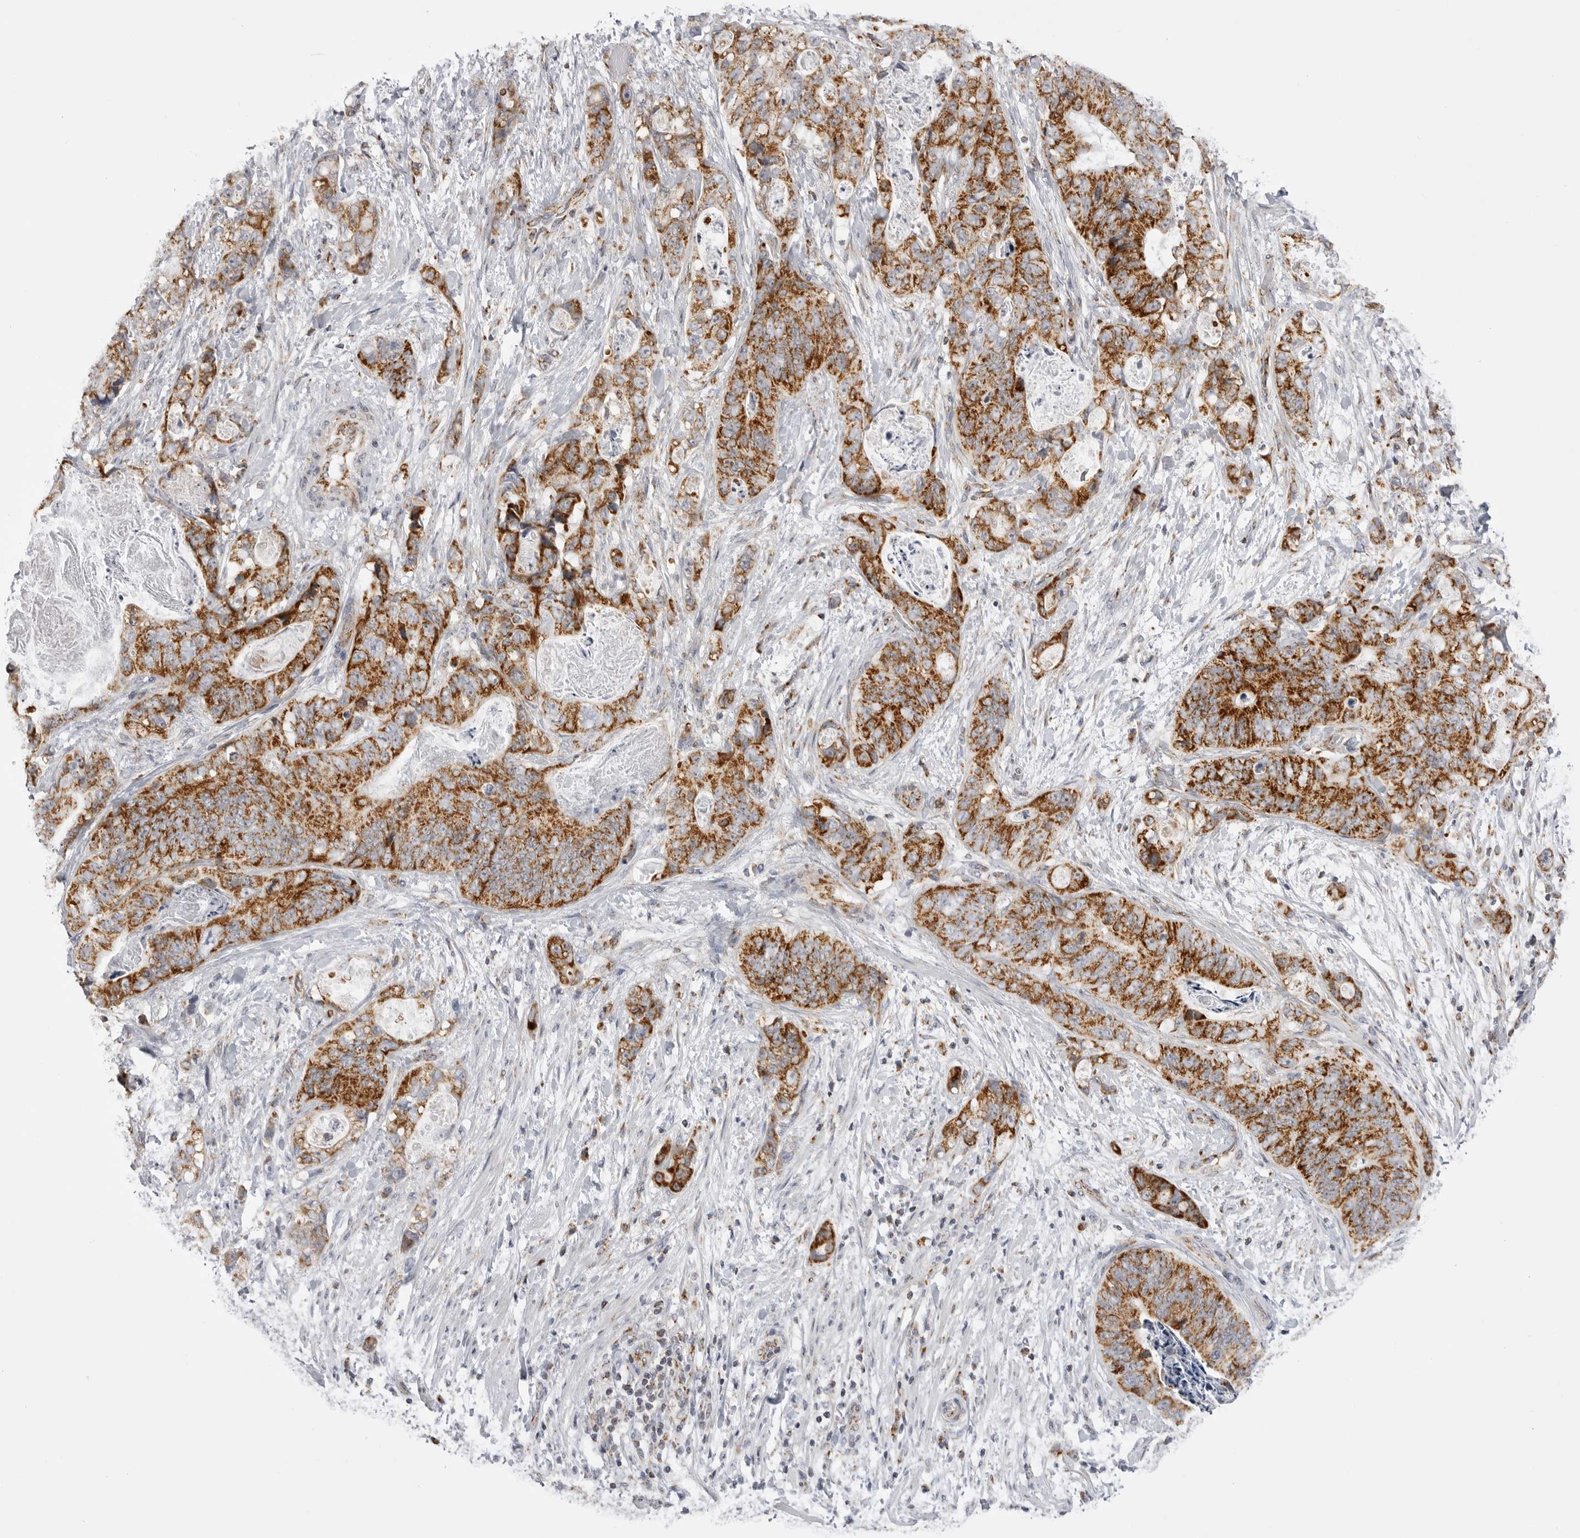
{"staining": {"intensity": "strong", "quantity": ">75%", "location": "cytoplasmic/membranous"}, "tissue": "stomach cancer", "cell_type": "Tumor cells", "image_type": "cancer", "snomed": [{"axis": "morphology", "description": "Normal tissue, NOS"}, {"axis": "morphology", "description": "Adenocarcinoma, NOS"}, {"axis": "topography", "description": "Stomach"}], "caption": "Stomach cancer (adenocarcinoma) stained with a protein marker shows strong staining in tumor cells.", "gene": "TUFM", "patient": {"sex": "female", "age": 89}}